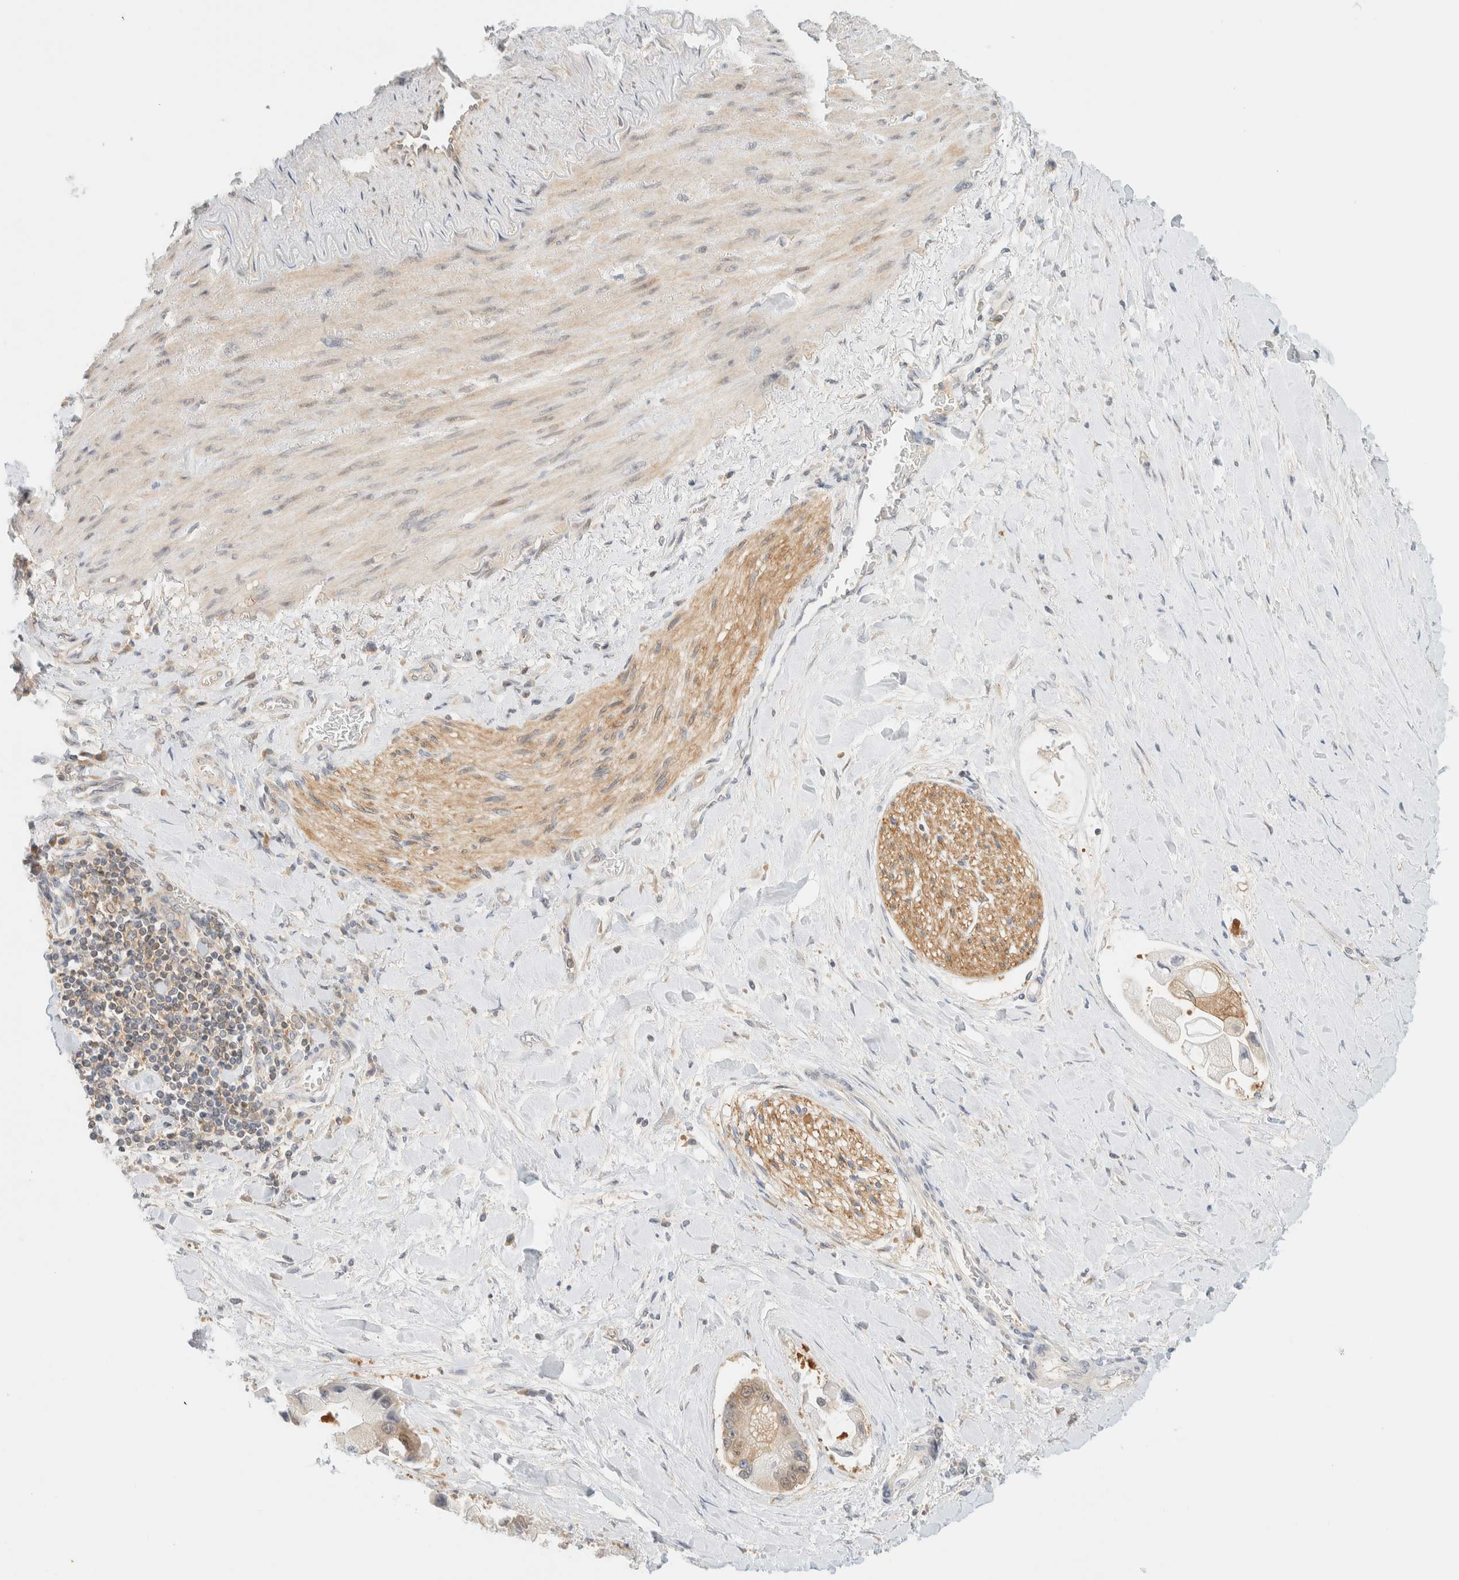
{"staining": {"intensity": "weak", "quantity": "<25%", "location": "cytoplasmic/membranous"}, "tissue": "liver cancer", "cell_type": "Tumor cells", "image_type": "cancer", "snomed": [{"axis": "morphology", "description": "Cholangiocarcinoma"}, {"axis": "topography", "description": "Liver"}], "caption": "Immunohistochemistry micrograph of neoplastic tissue: cholangiocarcinoma (liver) stained with DAB (3,3'-diaminobenzidine) reveals no significant protein positivity in tumor cells.", "gene": "PCYT2", "patient": {"sex": "male", "age": 50}}